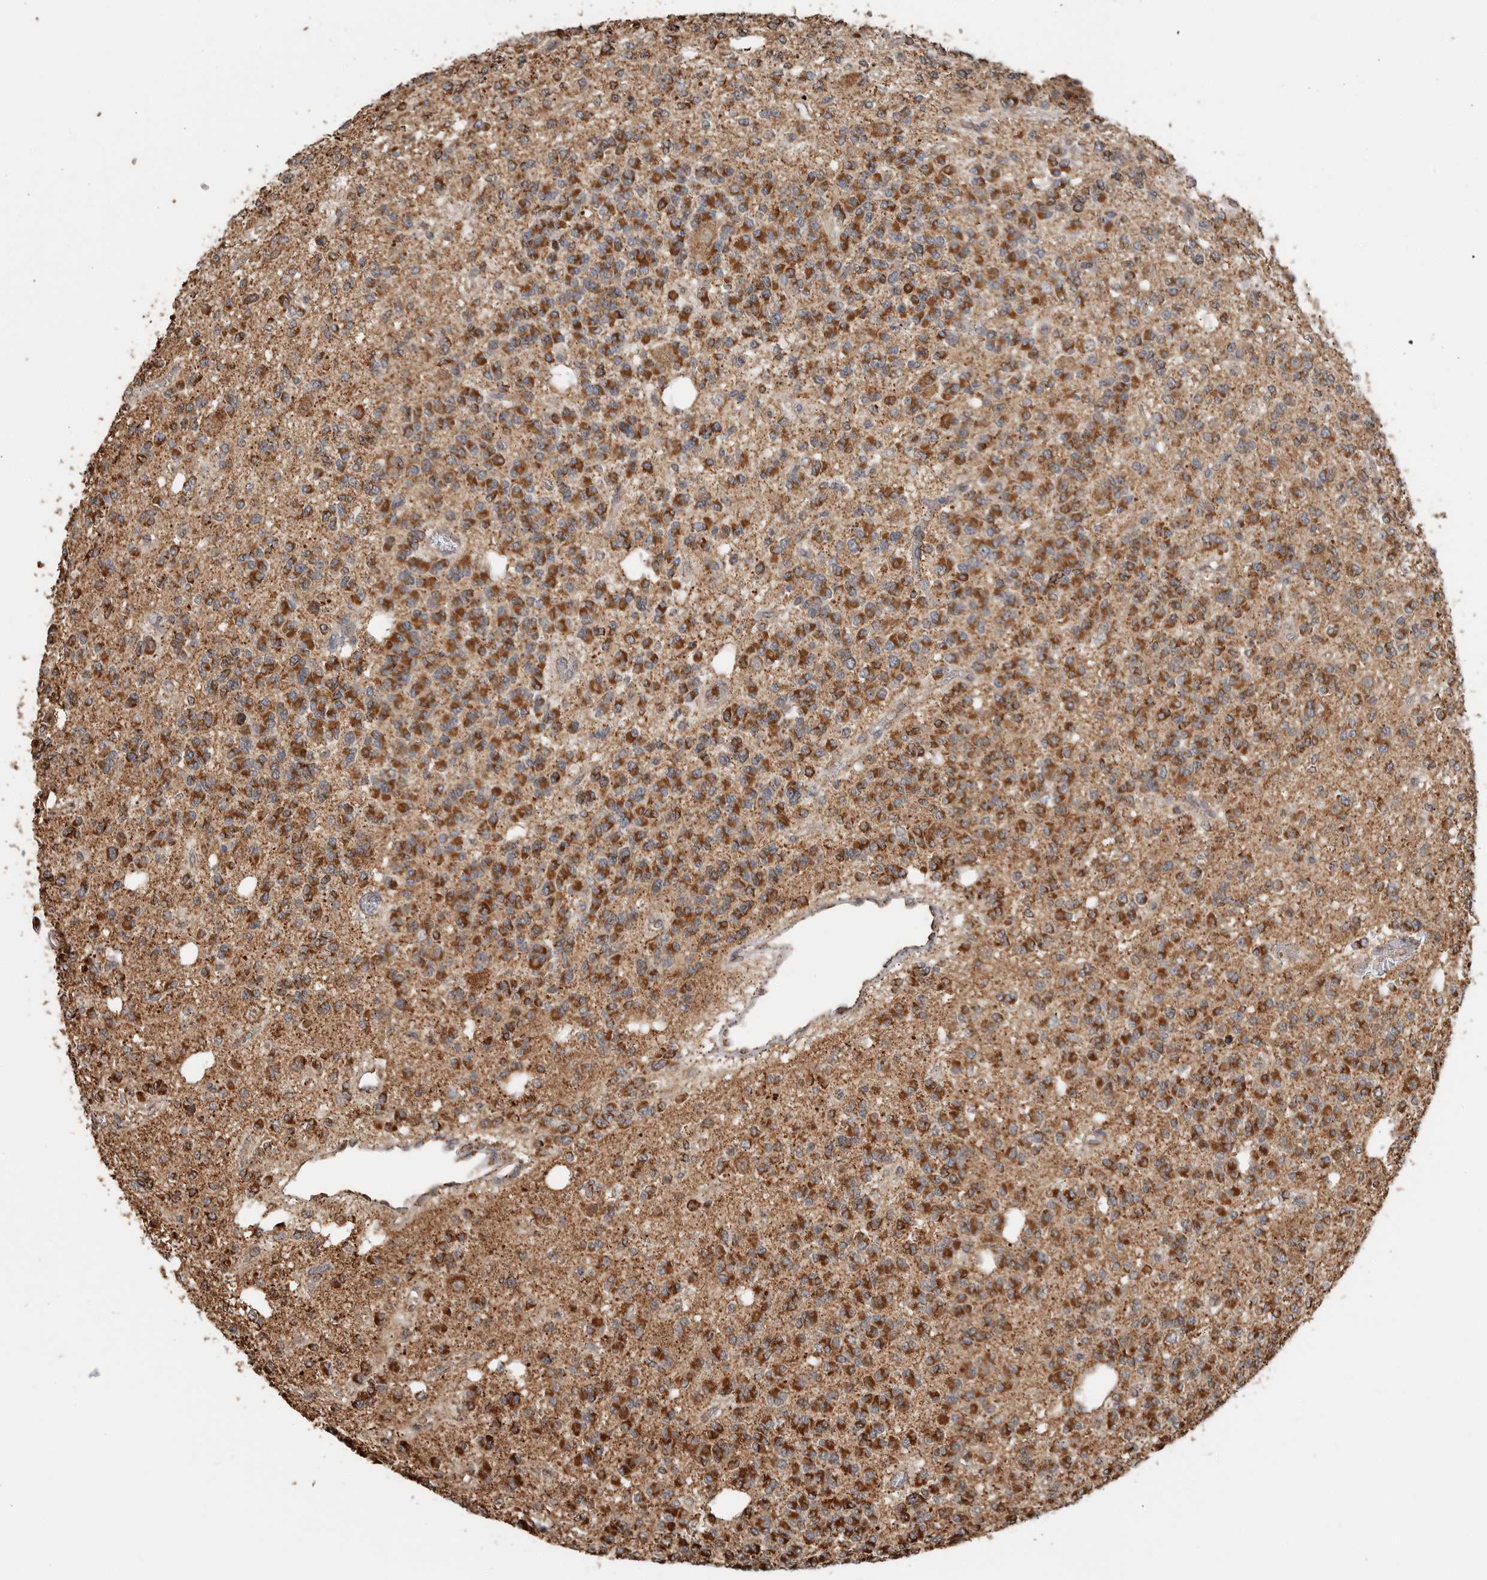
{"staining": {"intensity": "strong", "quantity": ">75%", "location": "cytoplasmic/membranous"}, "tissue": "glioma", "cell_type": "Tumor cells", "image_type": "cancer", "snomed": [{"axis": "morphology", "description": "Glioma, malignant, Low grade"}, {"axis": "topography", "description": "Brain"}], "caption": "Immunohistochemistry (IHC) (DAB) staining of human malignant low-grade glioma displays strong cytoplasmic/membranous protein expression in about >75% of tumor cells. Using DAB (3,3'-diaminobenzidine) (brown) and hematoxylin (blue) stains, captured at high magnification using brightfield microscopy.", "gene": "GCNT2", "patient": {"sex": "male", "age": 38}}